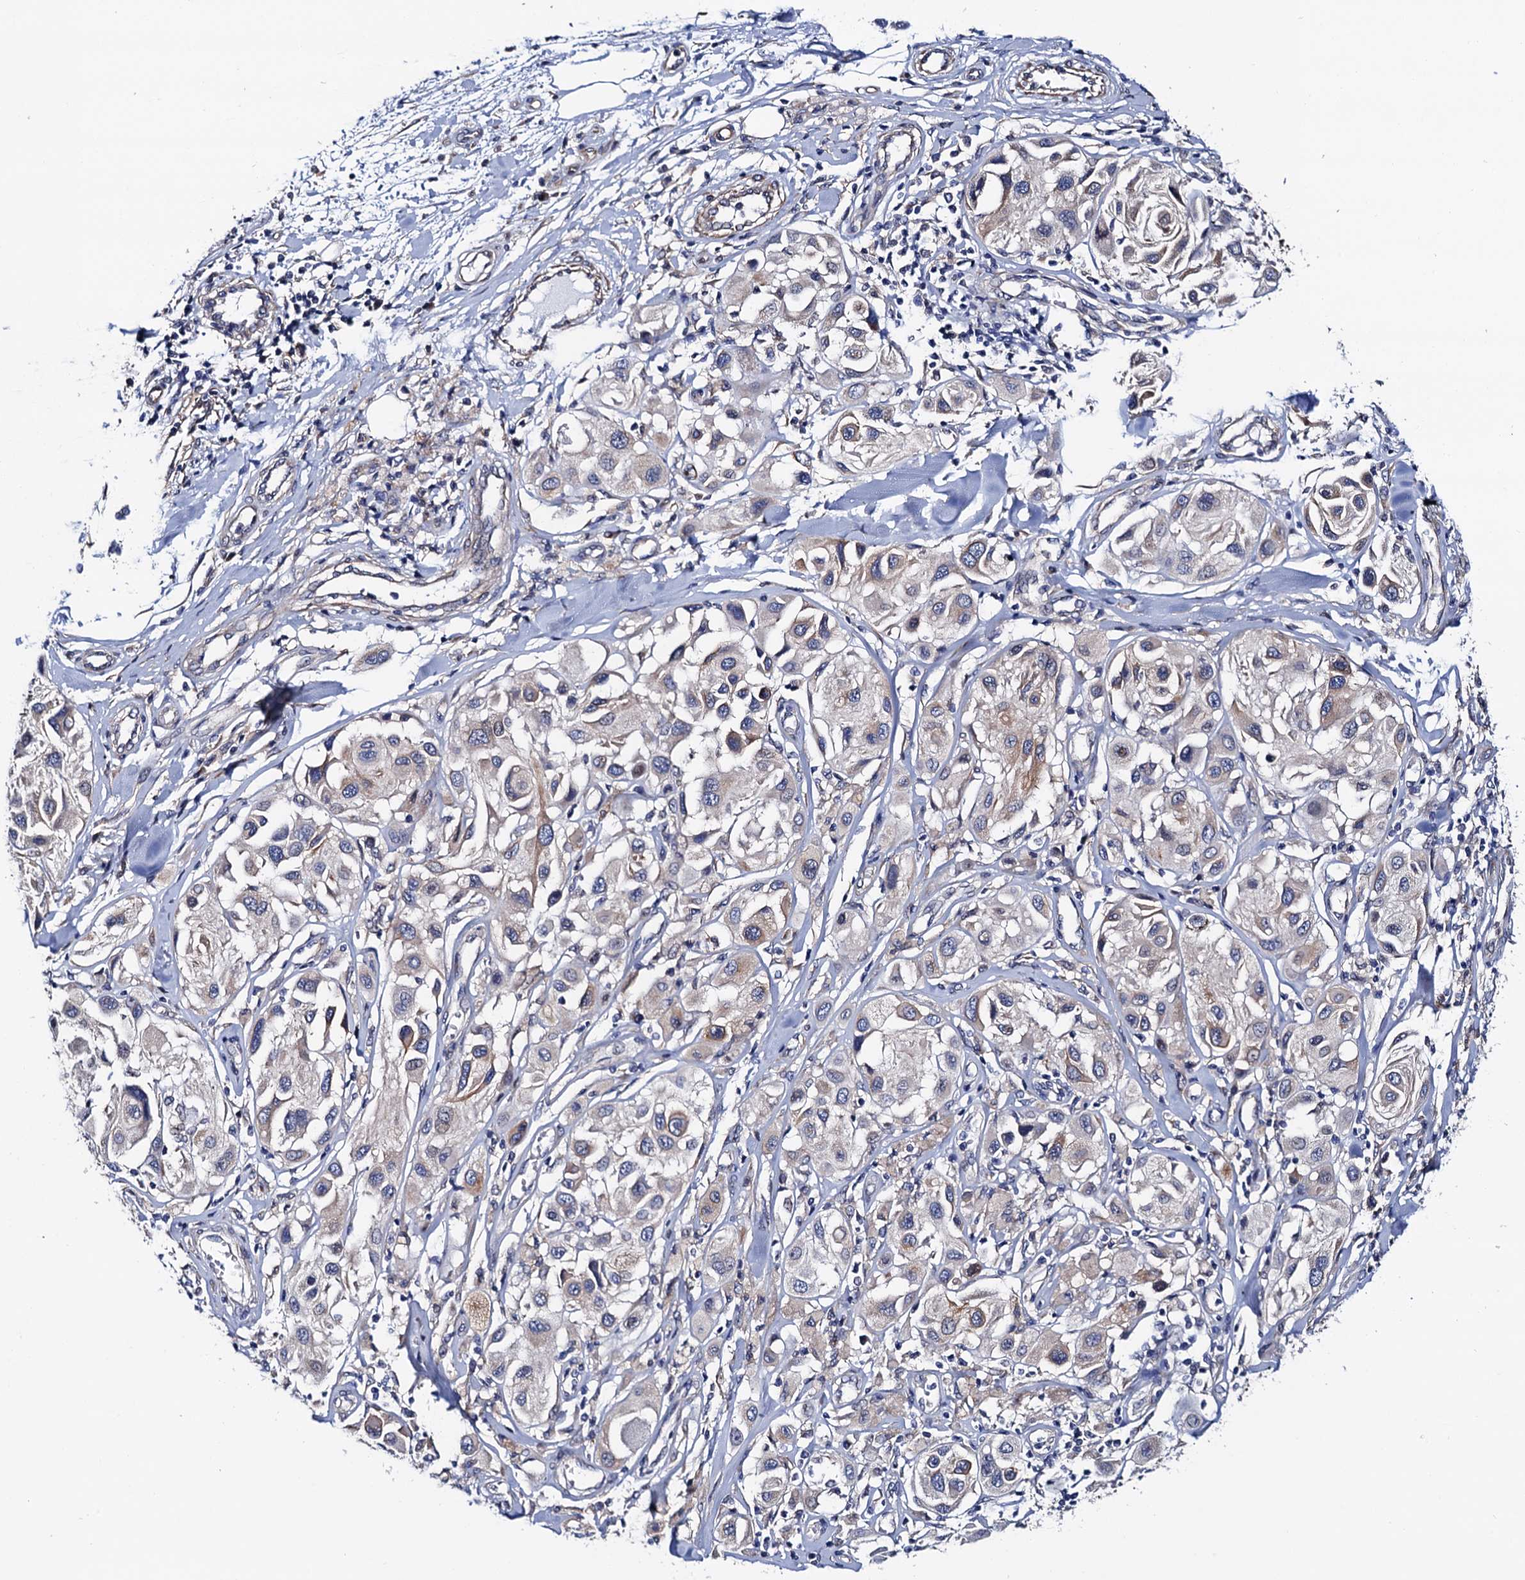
{"staining": {"intensity": "moderate", "quantity": "<25%", "location": "cytoplasmic/membranous"}, "tissue": "melanoma", "cell_type": "Tumor cells", "image_type": "cancer", "snomed": [{"axis": "morphology", "description": "Malignant melanoma, Metastatic site"}, {"axis": "topography", "description": "Skin"}], "caption": "Brown immunohistochemical staining in human melanoma reveals moderate cytoplasmic/membranous staining in about <25% of tumor cells.", "gene": "ZDHHC18", "patient": {"sex": "male", "age": 41}}